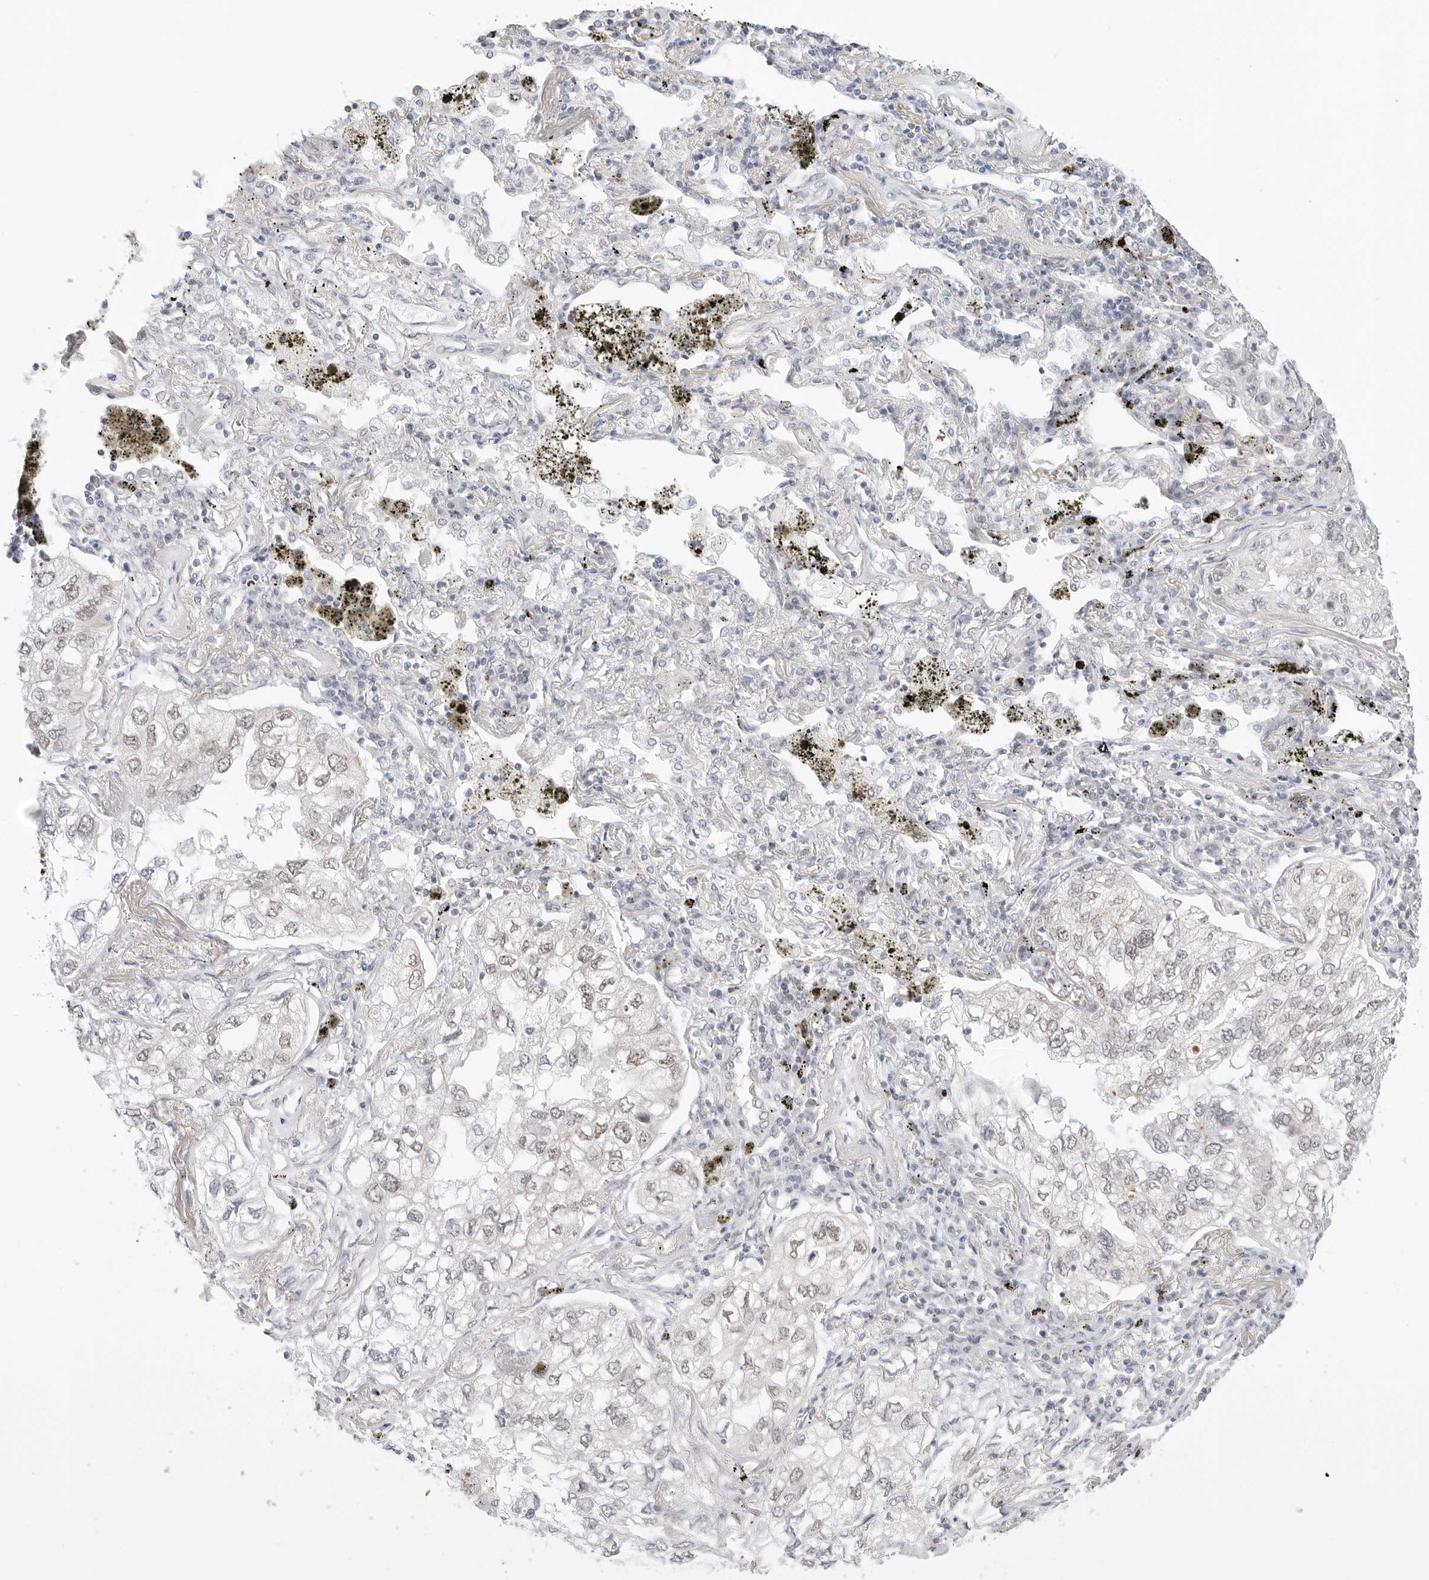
{"staining": {"intensity": "weak", "quantity": "<25%", "location": "nuclear"}, "tissue": "lung cancer", "cell_type": "Tumor cells", "image_type": "cancer", "snomed": [{"axis": "morphology", "description": "Adenocarcinoma, NOS"}, {"axis": "topography", "description": "Lung"}], "caption": "This is an immunohistochemistry (IHC) image of human lung cancer (adenocarcinoma). There is no expression in tumor cells.", "gene": "TSEN2", "patient": {"sex": "male", "age": 65}}